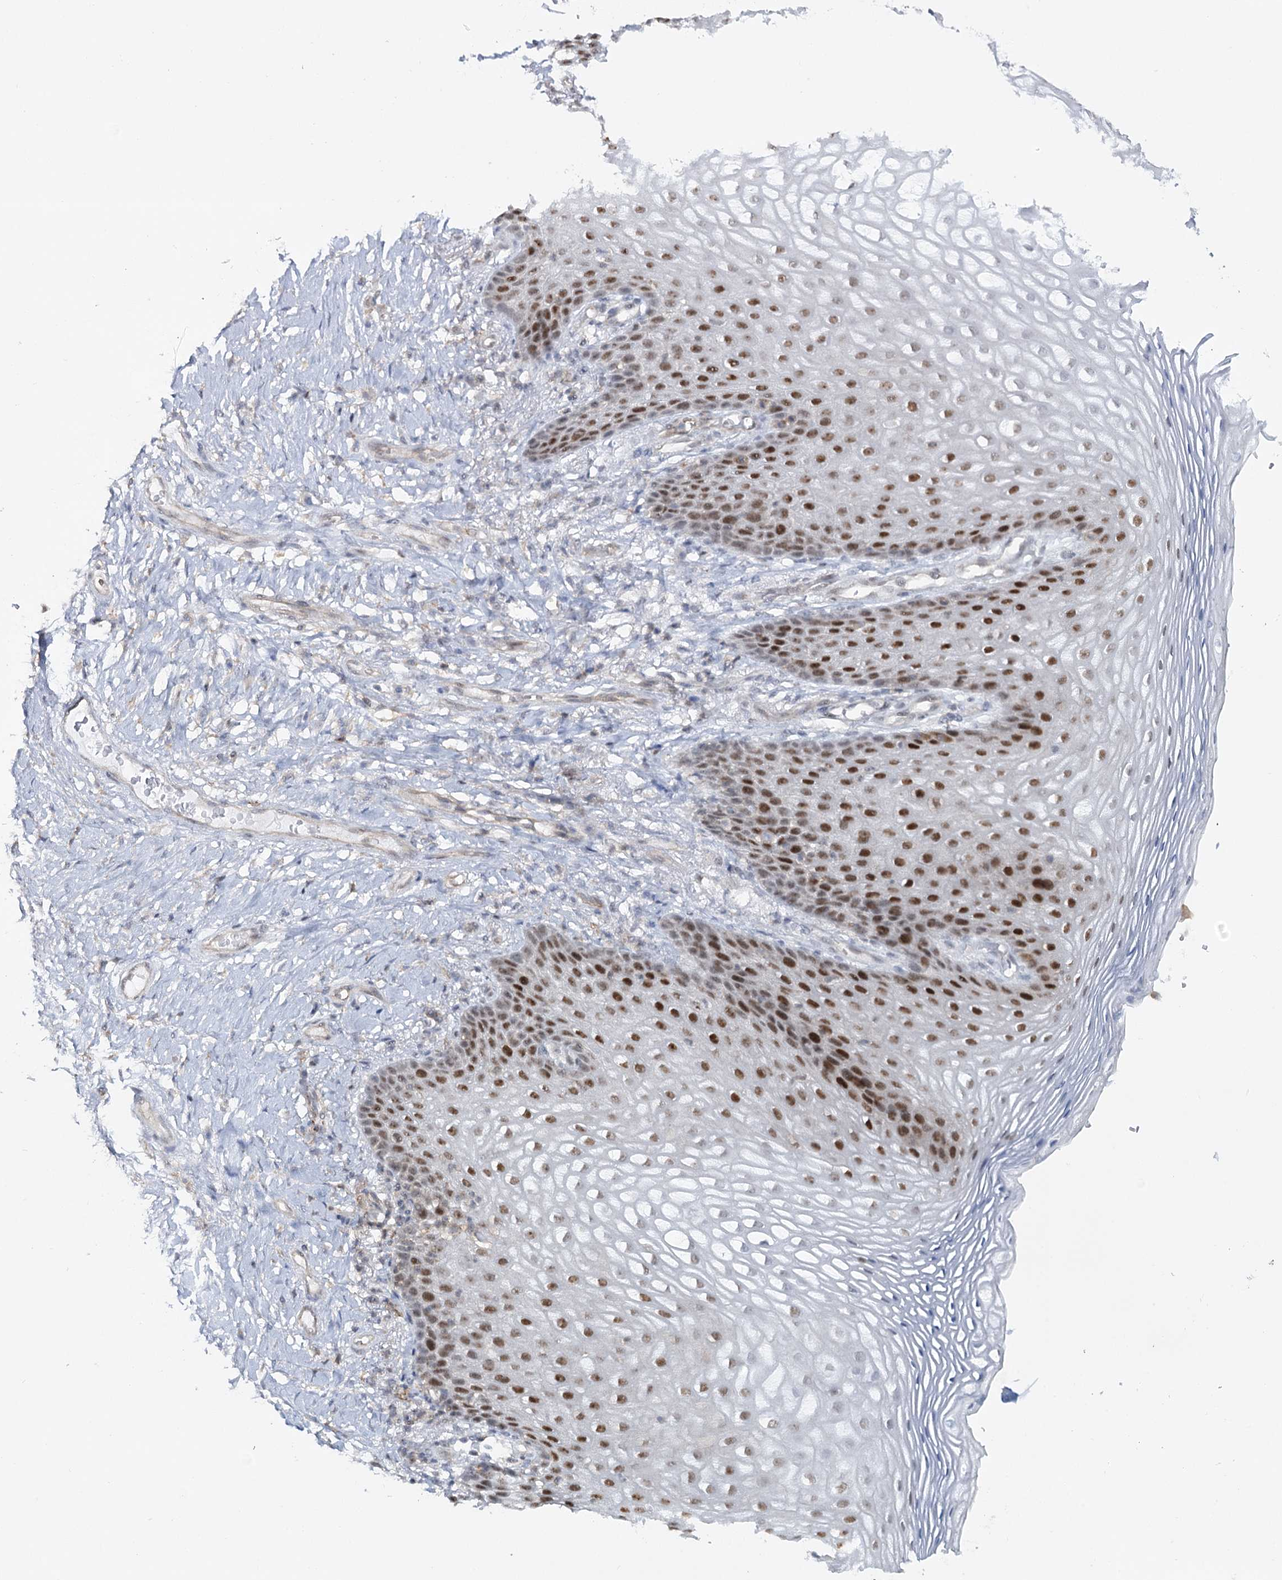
{"staining": {"intensity": "moderate", "quantity": "25%-75%", "location": "nuclear"}, "tissue": "vagina", "cell_type": "Squamous epithelial cells", "image_type": "normal", "snomed": [{"axis": "morphology", "description": "Normal tissue, NOS"}, {"axis": "topography", "description": "Vagina"}], "caption": "Immunohistochemical staining of benign vagina reveals 25%-75% levels of moderate nuclear protein positivity in approximately 25%-75% of squamous epithelial cells.", "gene": "ZC3H8", "patient": {"sex": "female", "age": 60}}